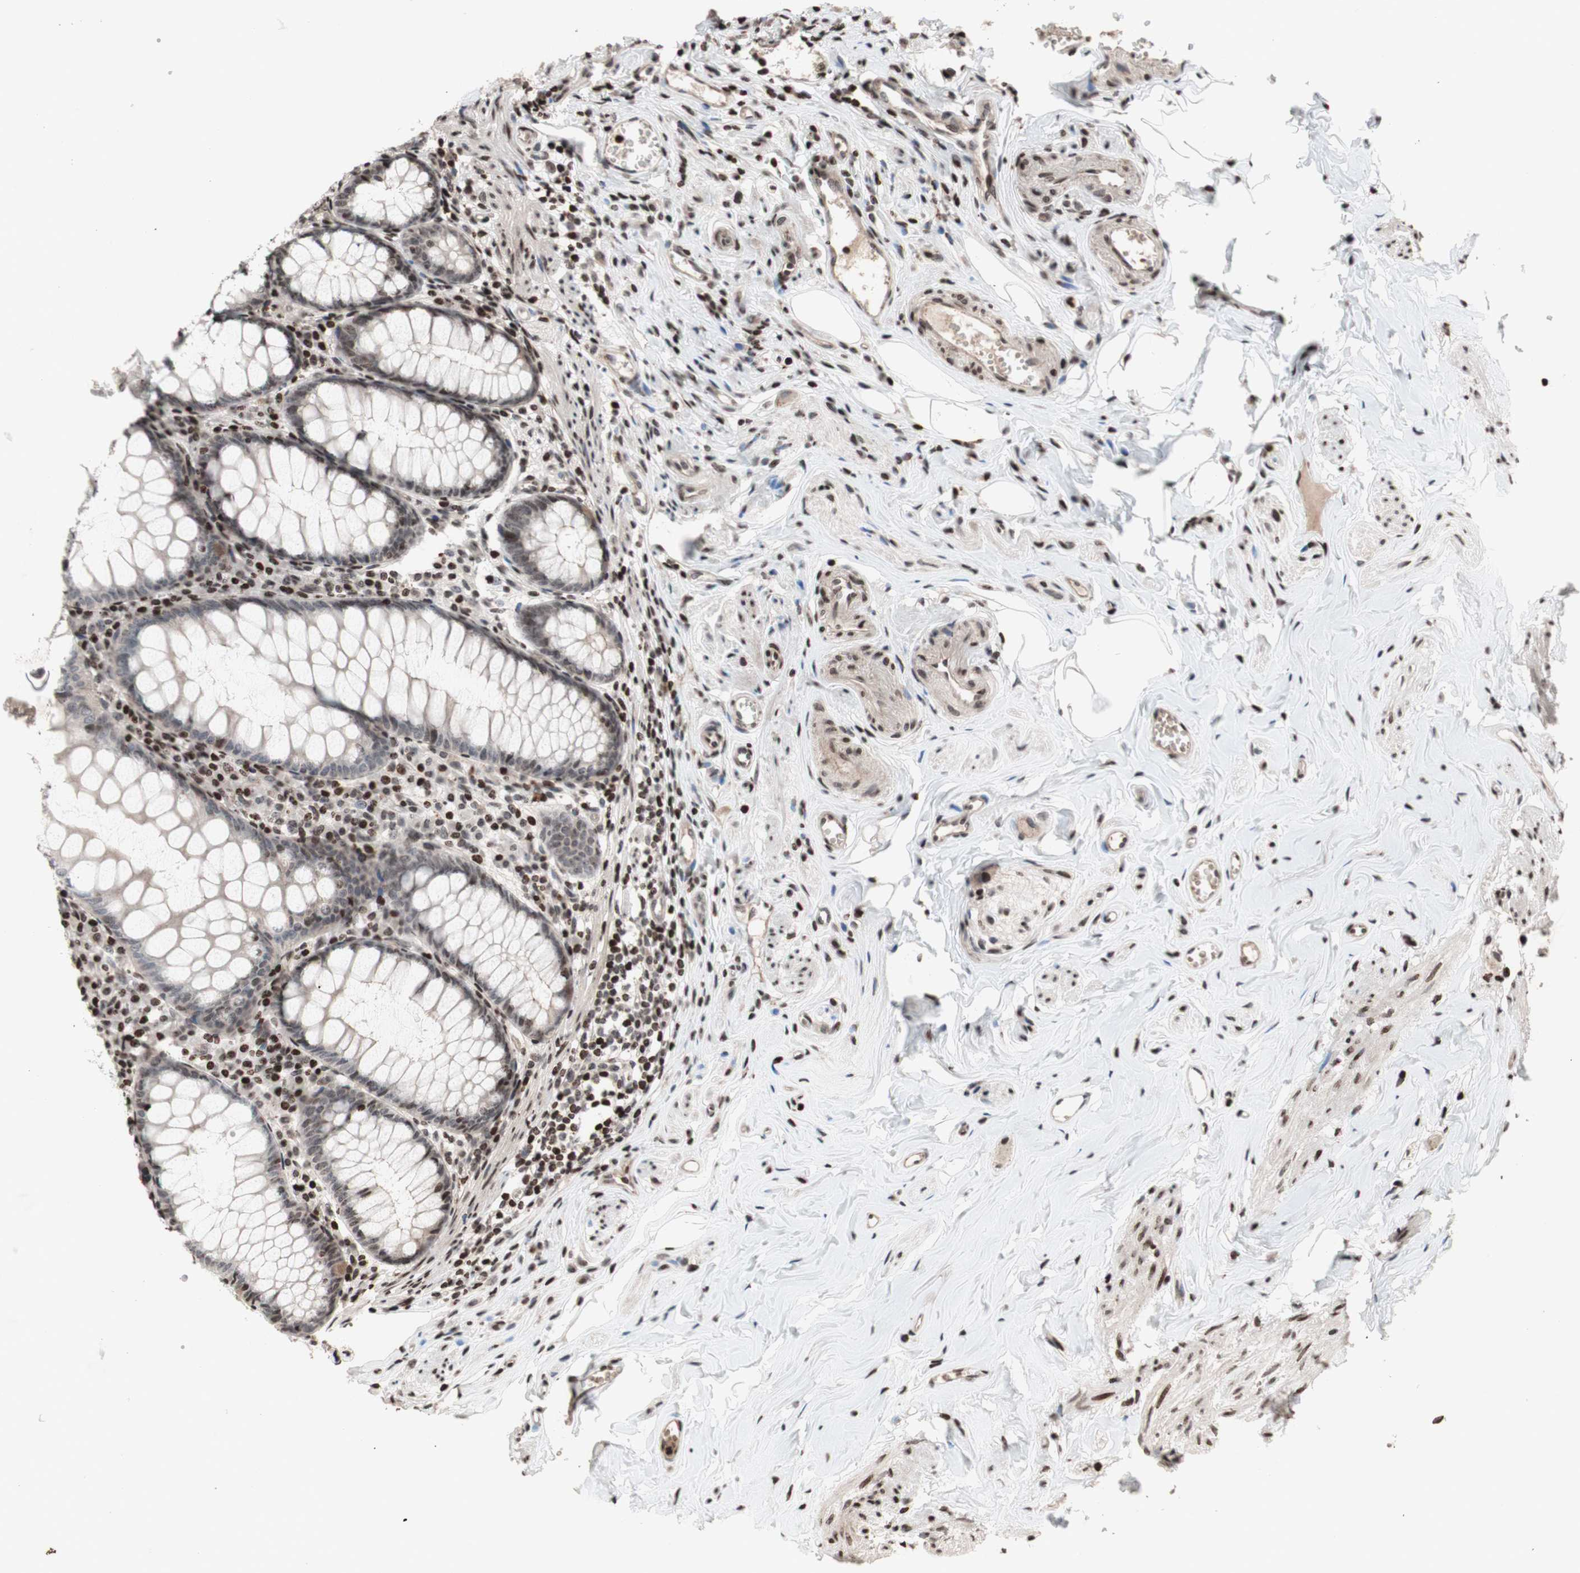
{"staining": {"intensity": "negative", "quantity": "none", "location": "none"}, "tissue": "appendix", "cell_type": "Glandular cells", "image_type": "normal", "snomed": [{"axis": "morphology", "description": "Normal tissue, NOS"}, {"axis": "topography", "description": "Appendix"}], "caption": "Glandular cells are negative for brown protein staining in normal appendix. (IHC, brightfield microscopy, high magnification).", "gene": "POLA1", "patient": {"sex": "female", "age": 77}}